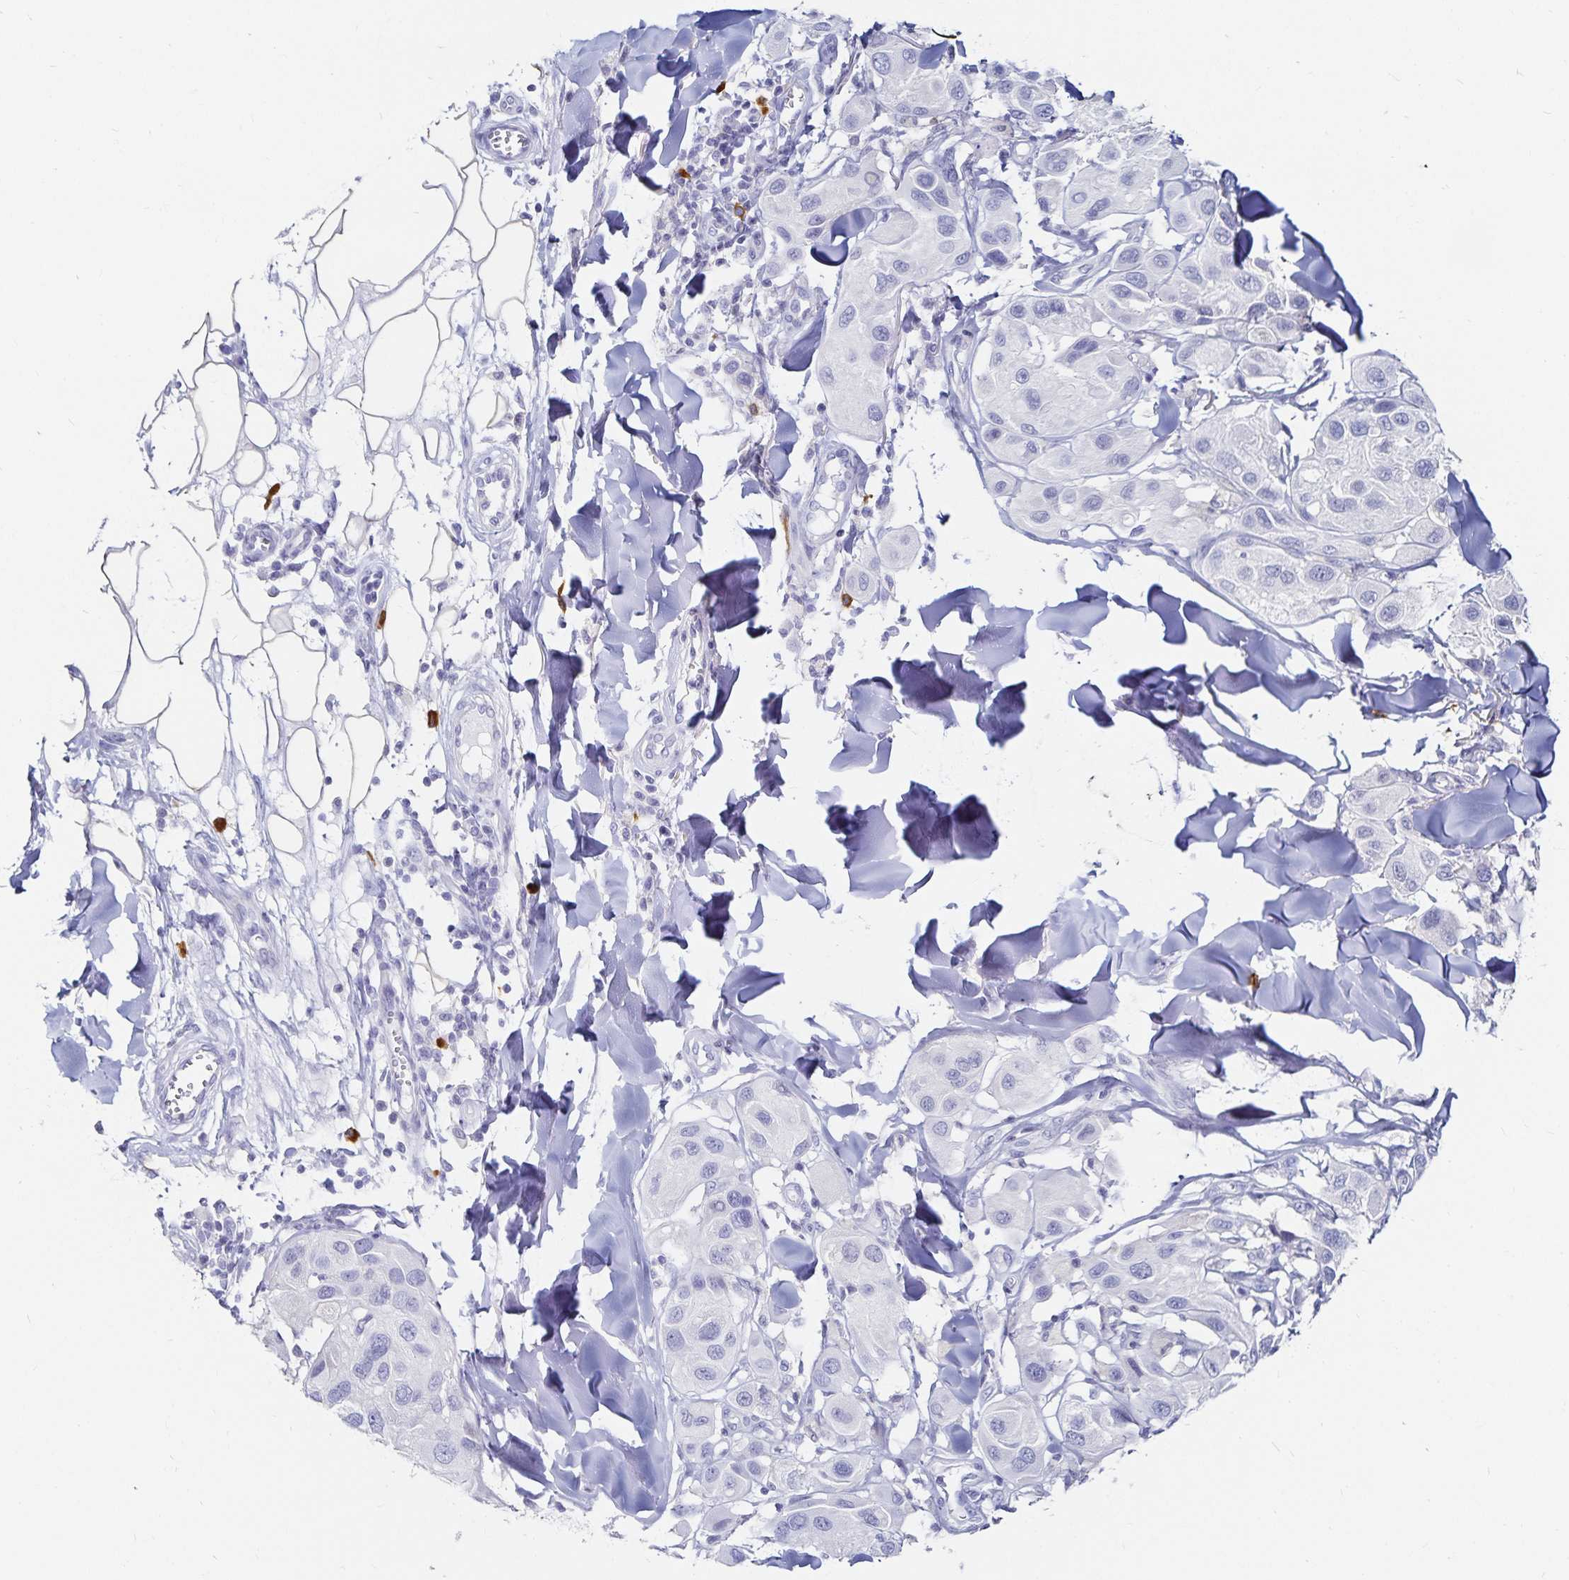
{"staining": {"intensity": "negative", "quantity": "none", "location": "none"}, "tissue": "melanoma", "cell_type": "Tumor cells", "image_type": "cancer", "snomed": [{"axis": "morphology", "description": "Malignant melanoma, Metastatic site"}, {"axis": "topography", "description": "Skin"}], "caption": "The micrograph exhibits no significant staining in tumor cells of melanoma.", "gene": "TNIP1", "patient": {"sex": "male", "age": 41}}